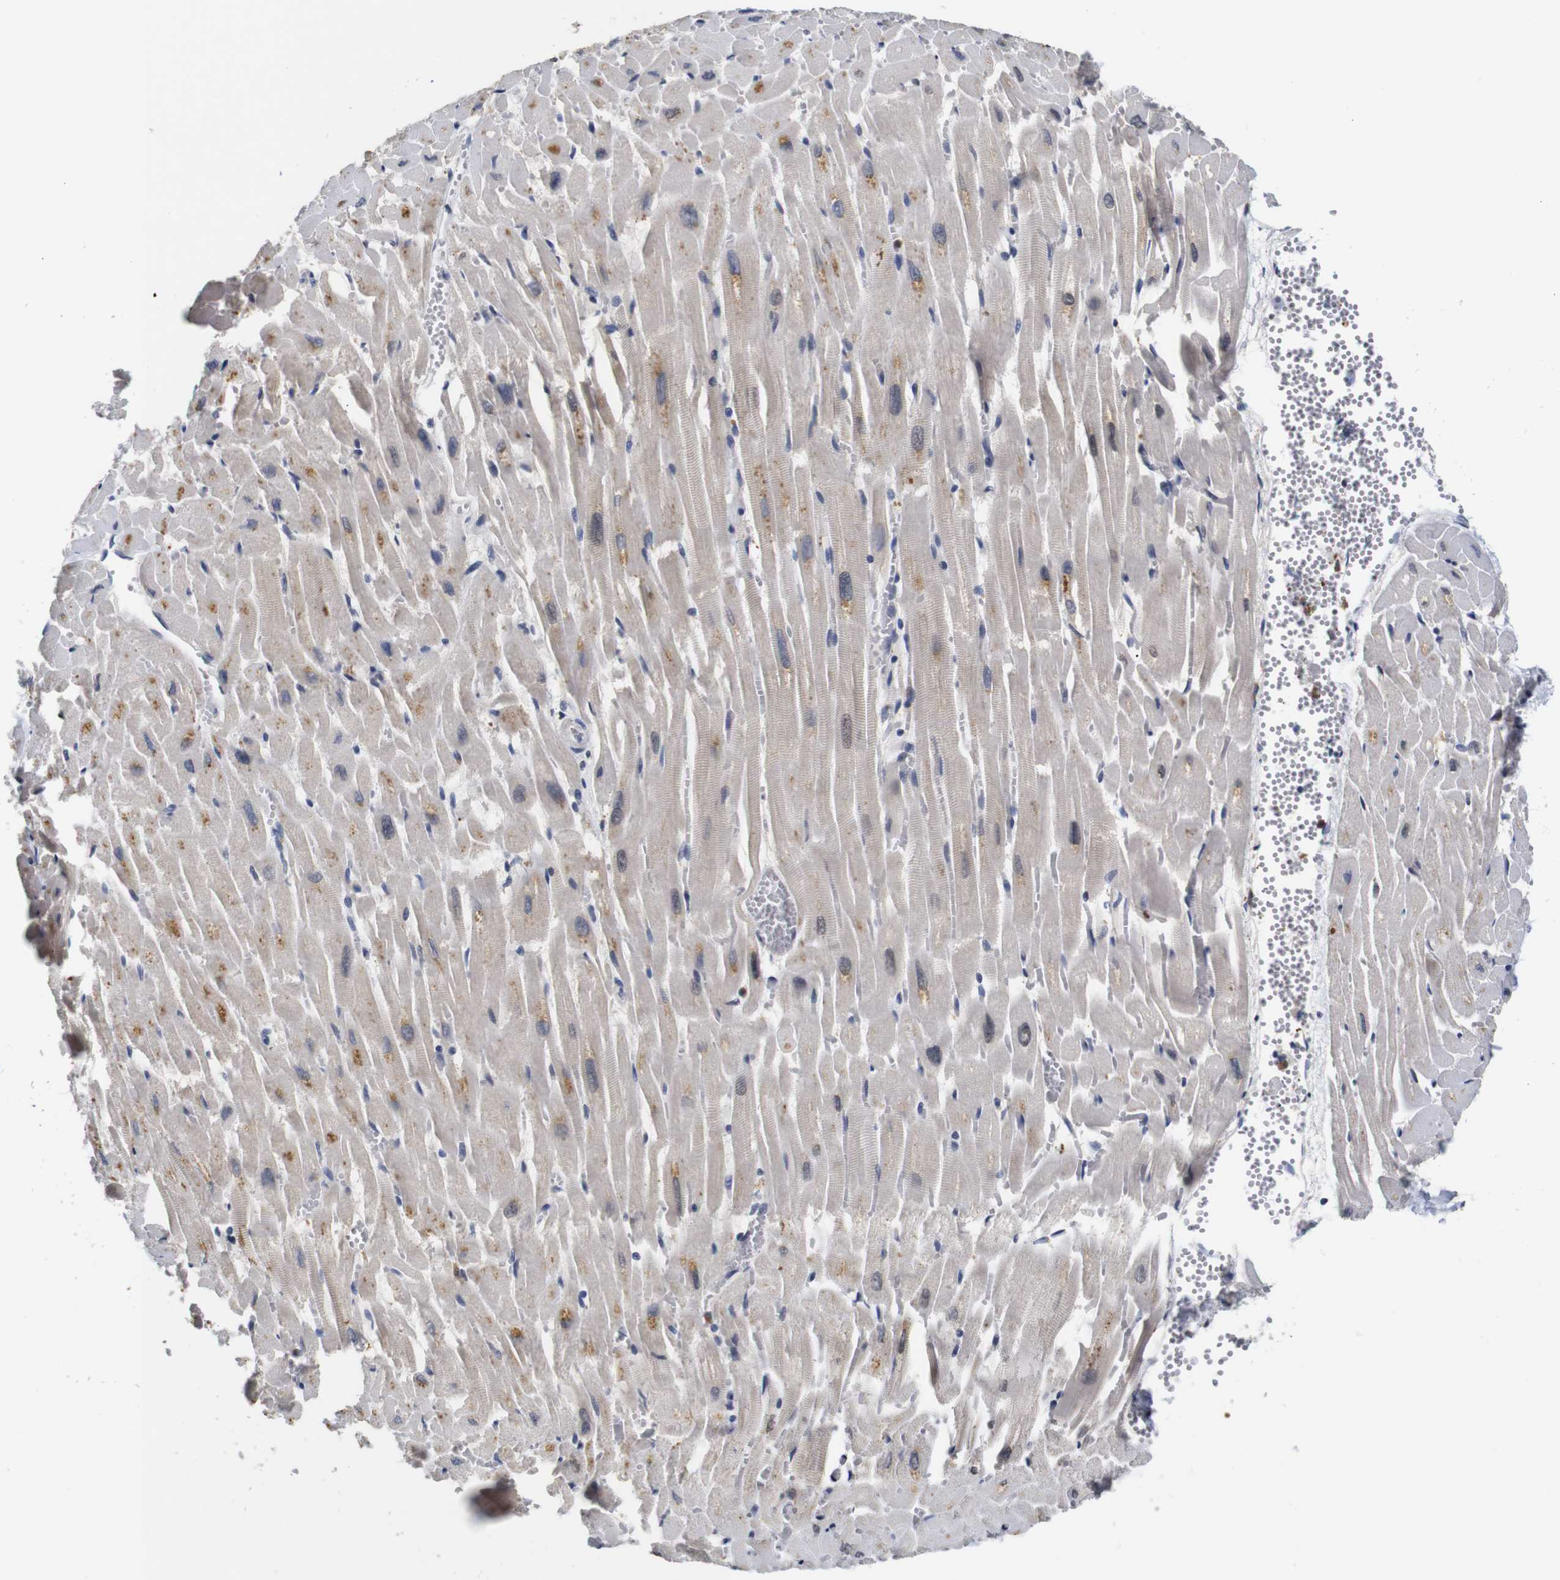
{"staining": {"intensity": "moderate", "quantity": "25%-75%", "location": "cytoplasmic/membranous"}, "tissue": "heart muscle", "cell_type": "Cardiomyocytes", "image_type": "normal", "snomed": [{"axis": "morphology", "description": "Normal tissue, NOS"}, {"axis": "topography", "description": "Heart"}], "caption": "Immunohistochemical staining of unremarkable heart muscle exhibits 25%-75% levels of moderate cytoplasmic/membranous protein positivity in about 25%-75% of cardiomyocytes. Using DAB (3,3'-diaminobenzidine) (brown) and hematoxylin (blue) stains, captured at high magnification using brightfield microscopy.", "gene": "NTRK3", "patient": {"sex": "female", "age": 19}}